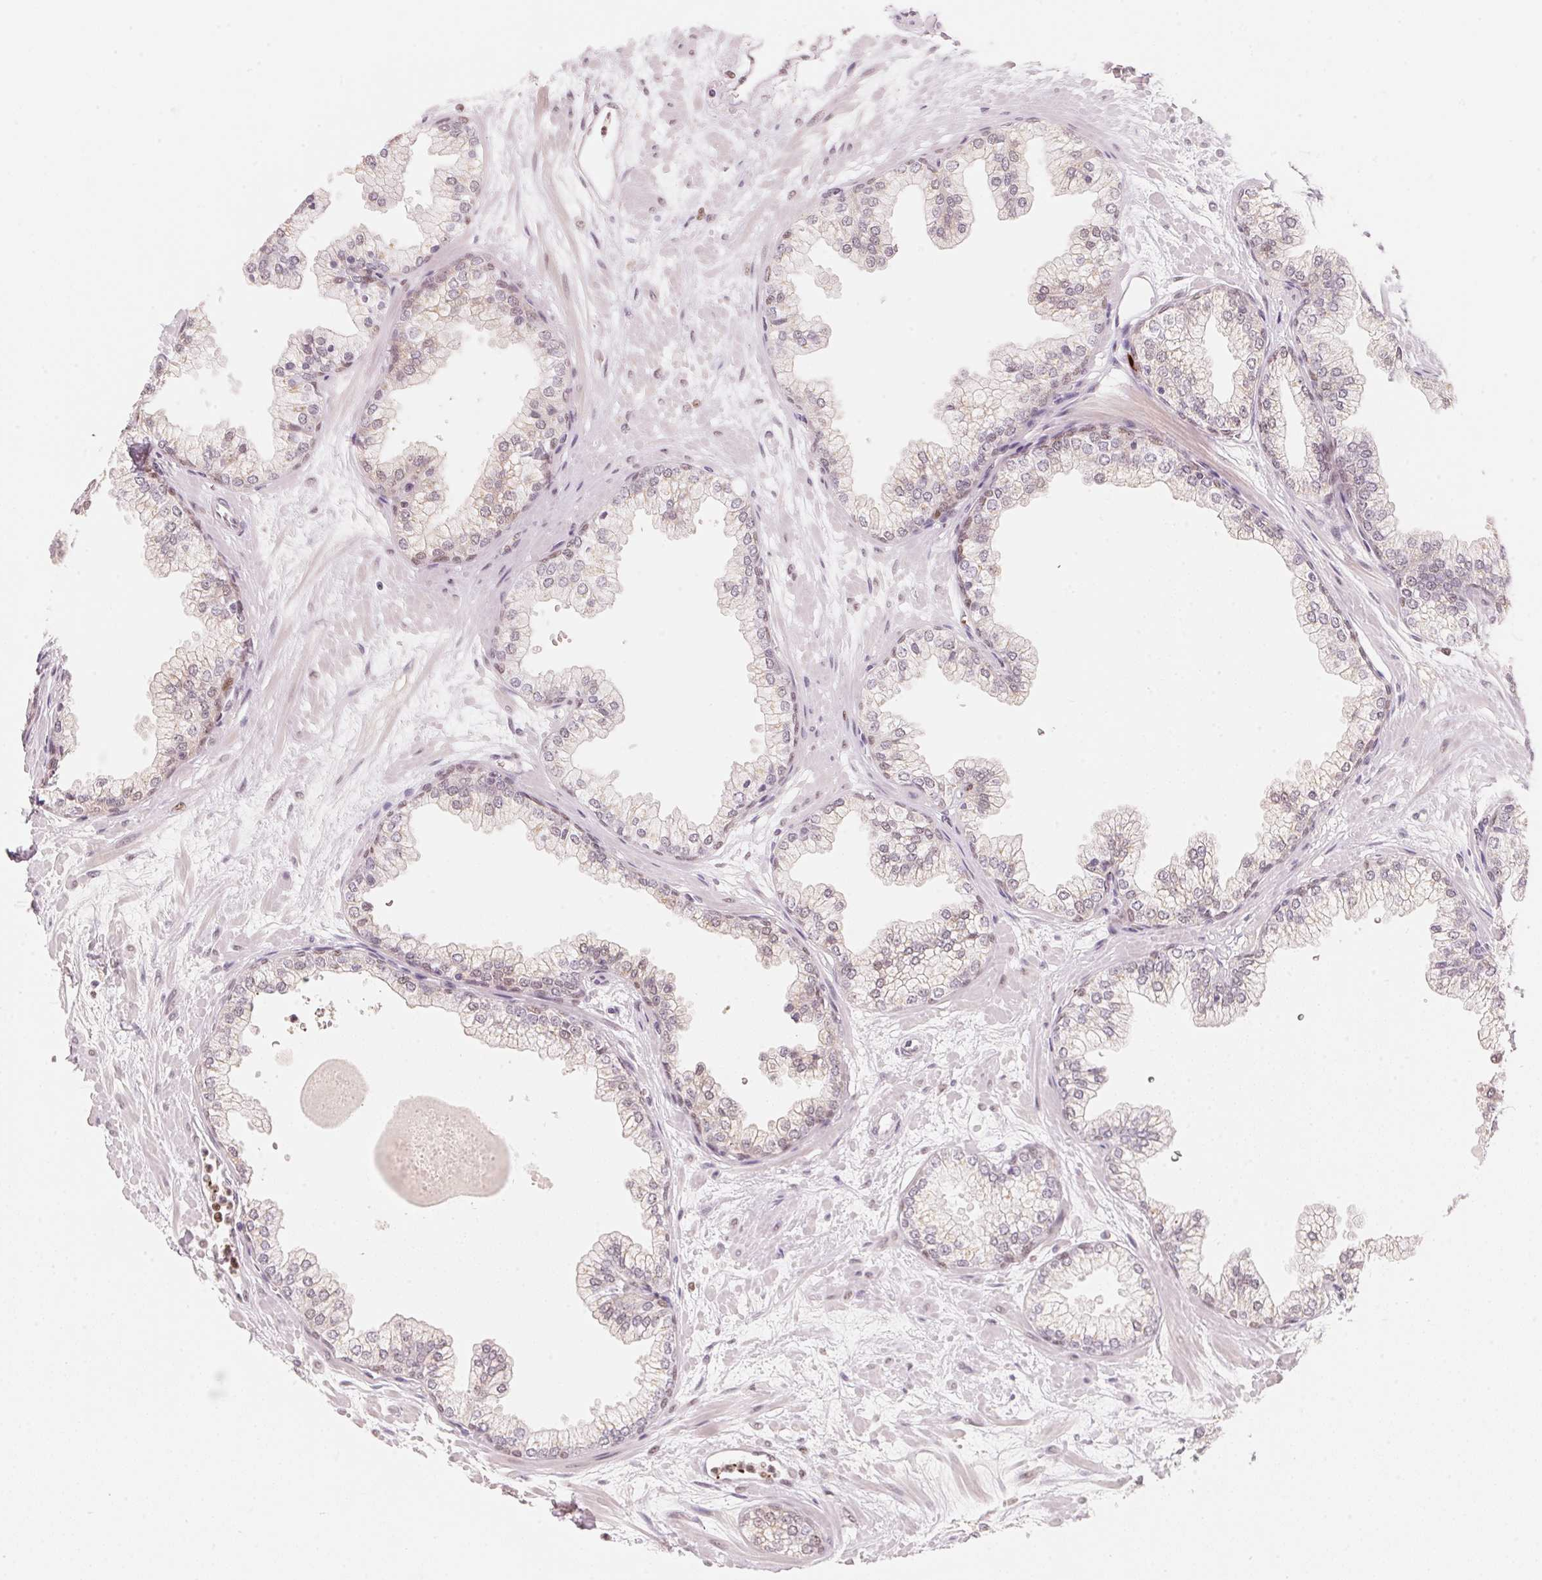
{"staining": {"intensity": "weak", "quantity": "25%-75%", "location": "cytoplasmic/membranous,nuclear"}, "tissue": "prostate", "cell_type": "Glandular cells", "image_type": "normal", "snomed": [{"axis": "morphology", "description": "Normal tissue, NOS"}, {"axis": "topography", "description": "Prostate"}, {"axis": "topography", "description": "Peripheral nerve tissue"}], "caption": "Immunohistochemical staining of normal human prostate shows low levels of weak cytoplasmic/membranous,nuclear staining in approximately 25%-75% of glandular cells.", "gene": "ARHGAP22", "patient": {"sex": "male", "age": 61}}